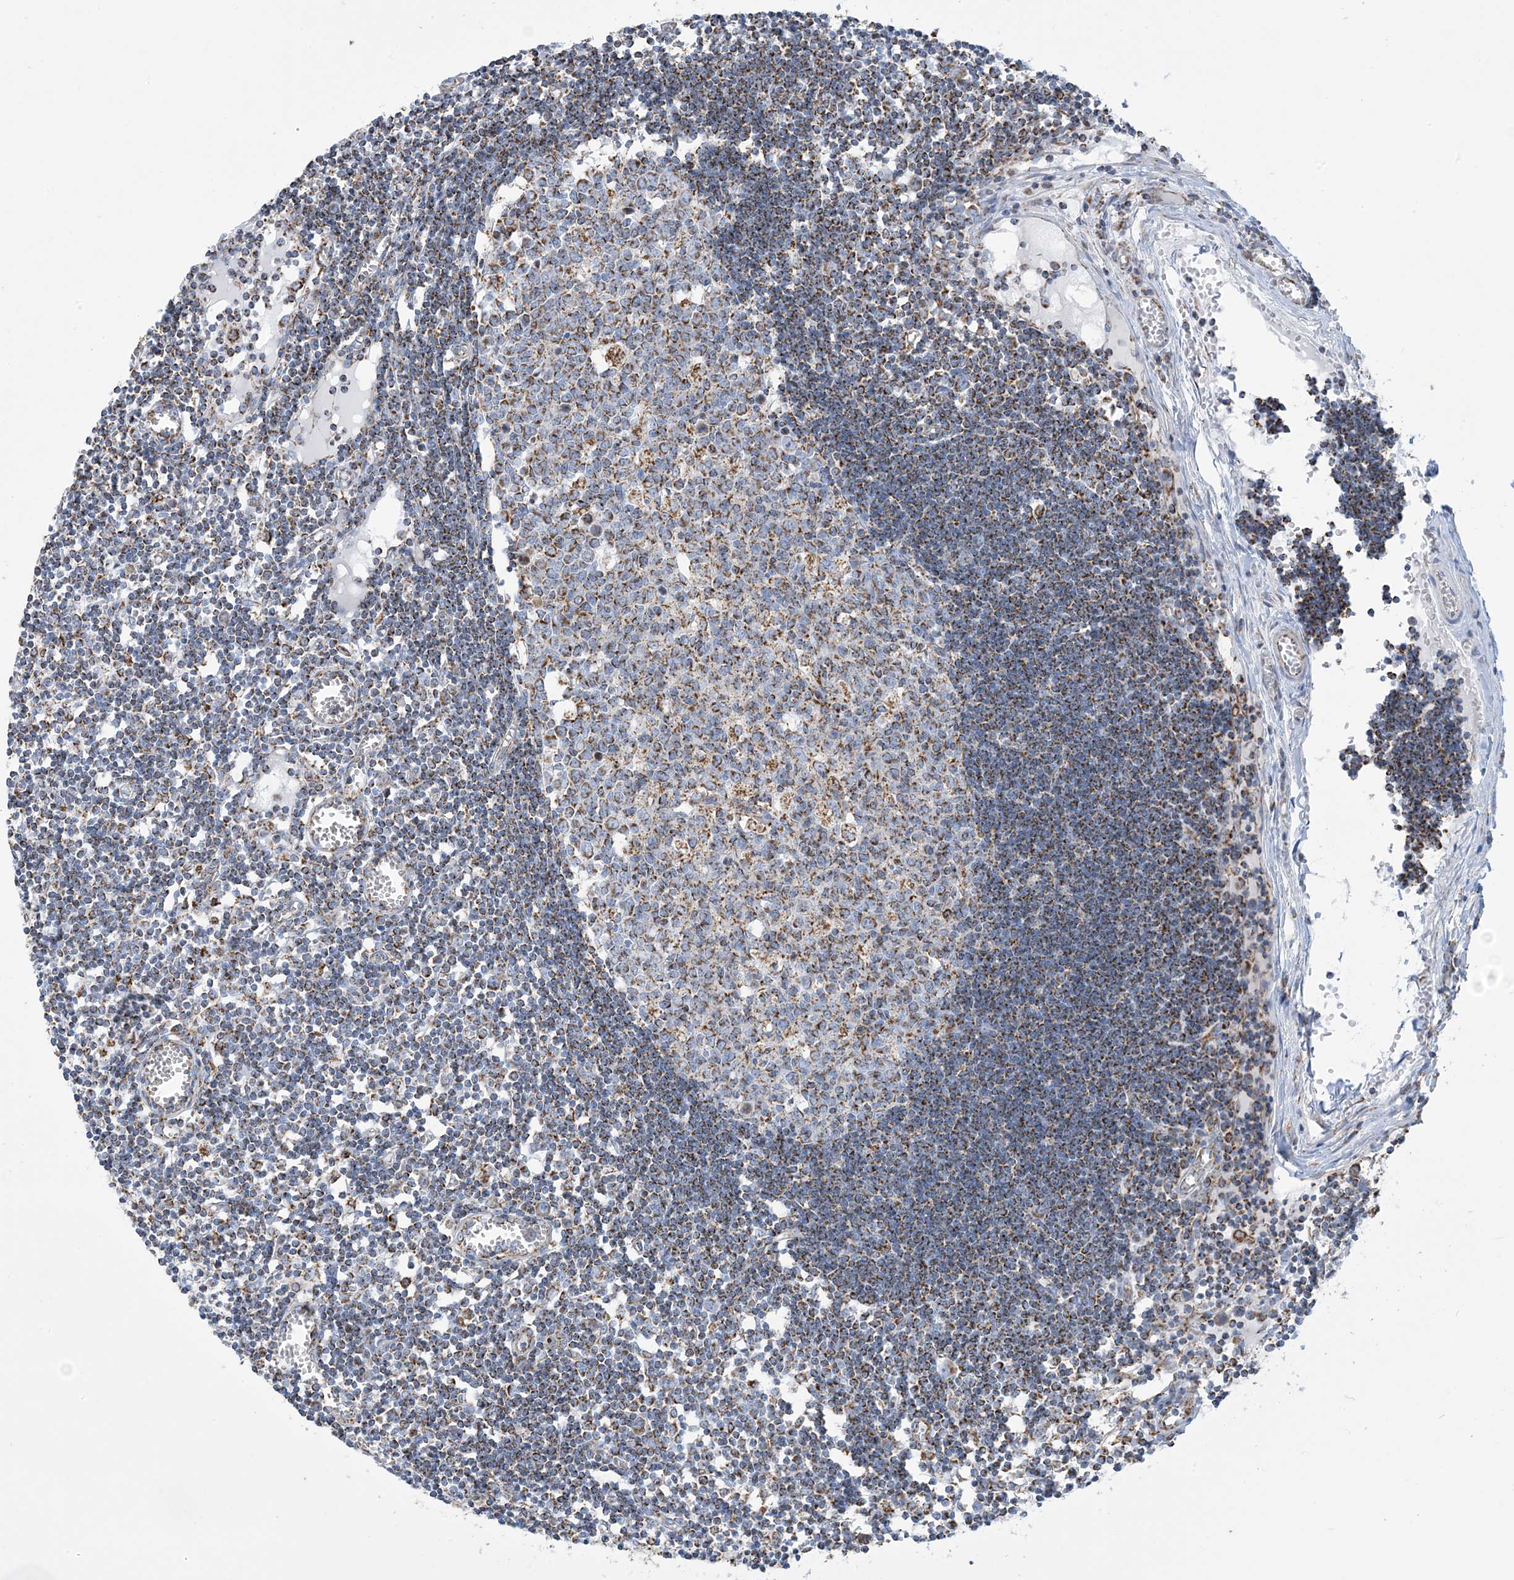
{"staining": {"intensity": "moderate", "quantity": ">75%", "location": "cytoplasmic/membranous"}, "tissue": "lymph node", "cell_type": "Germinal center cells", "image_type": "normal", "snomed": [{"axis": "morphology", "description": "Normal tissue, NOS"}, {"axis": "topography", "description": "Lymph node"}], "caption": "The immunohistochemical stain labels moderate cytoplasmic/membranous expression in germinal center cells of benign lymph node. The protein of interest is shown in brown color, while the nuclei are stained blue.", "gene": "SAMM50", "patient": {"sex": "female", "age": 11}}